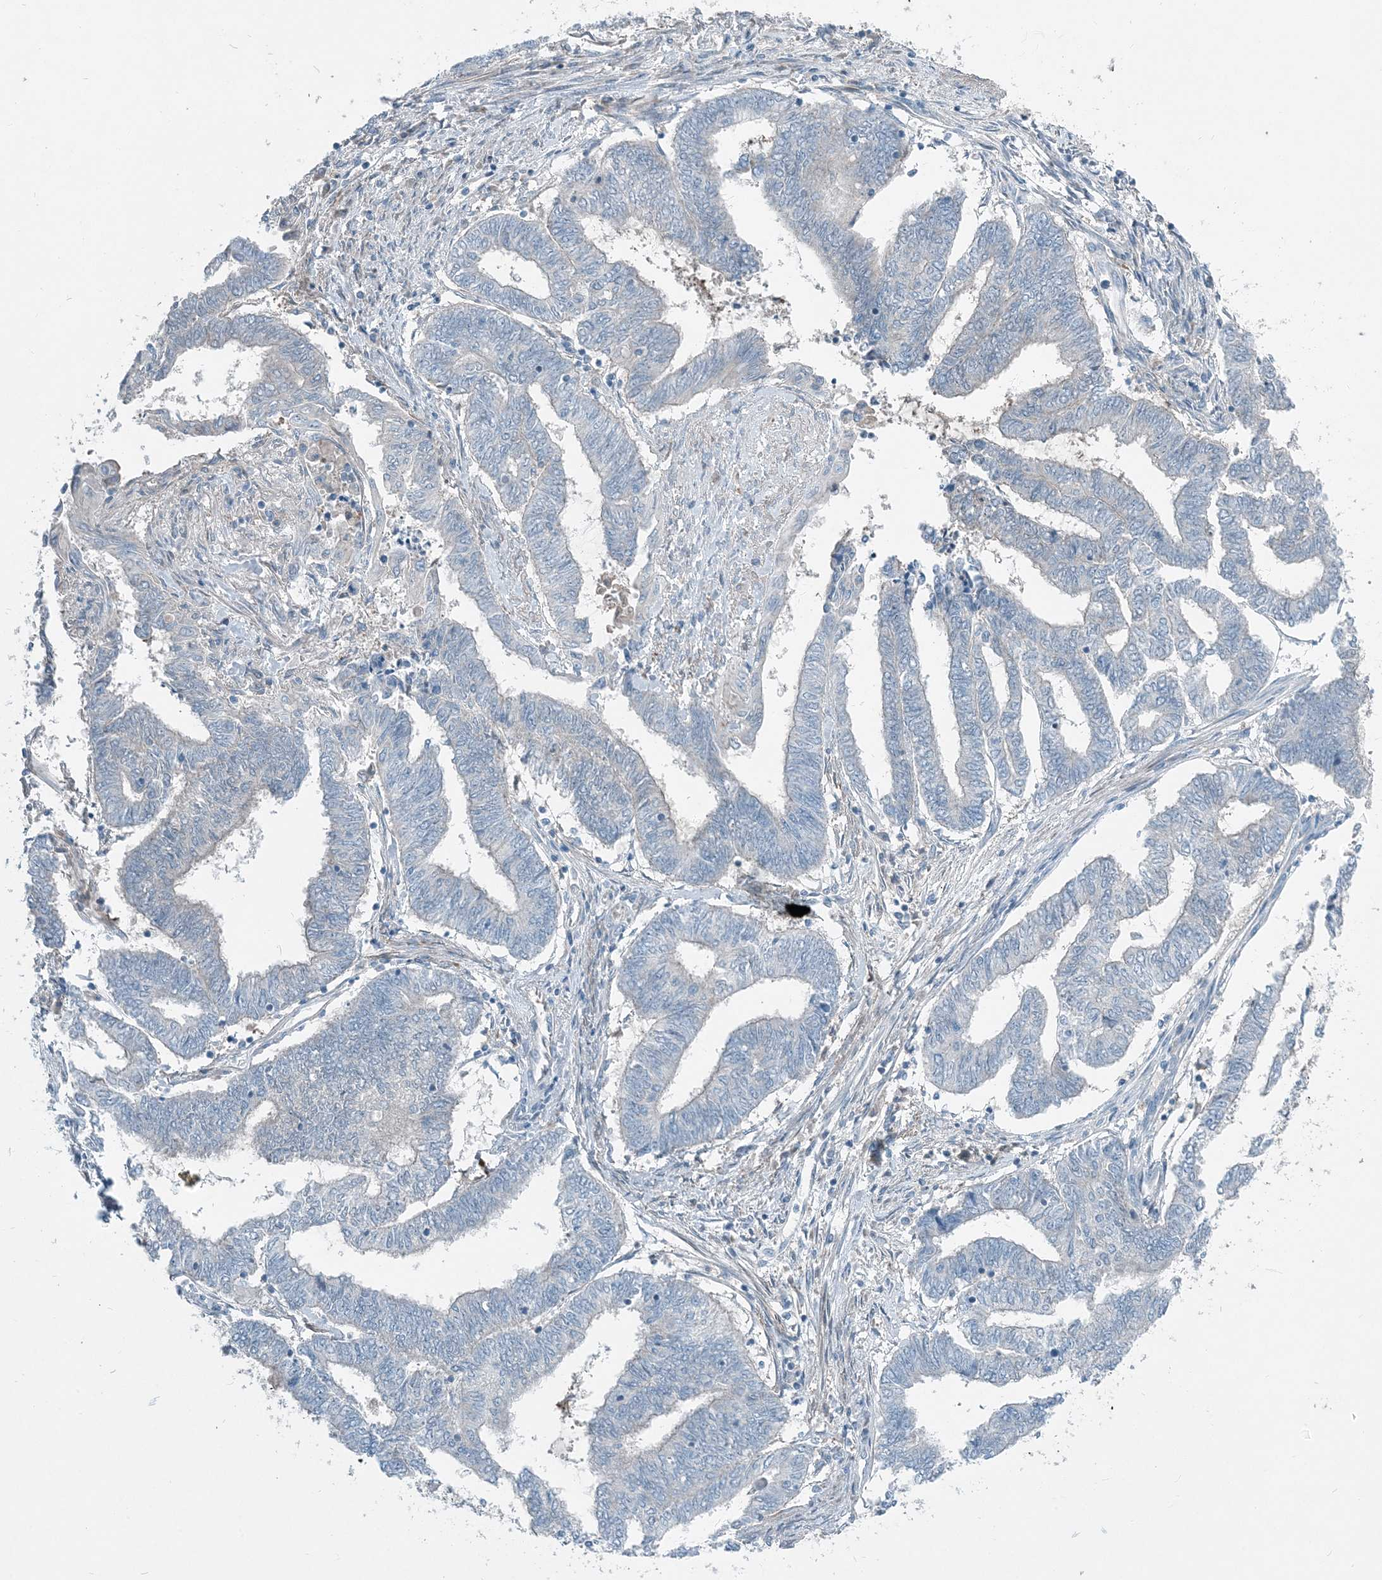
{"staining": {"intensity": "negative", "quantity": "none", "location": "none"}, "tissue": "endometrial cancer", "cell_type": "Tumor cells", "image_type": "cancer", "snomed": [{"axis": "morphology", "description": "Adenocarcinoma, NOS"}, {"axis": "topography", "description": "Uterus"}, {"axis": "topography", "description": "Endometrium"}], "caption": "A high-resolution micrograph shows IHC staining of adenocarcinoma (endometrial), which exhibits no significant expression in tumor cells.", "gene": "ARMH1", "patient": {"sex": "female", "age": 70}}